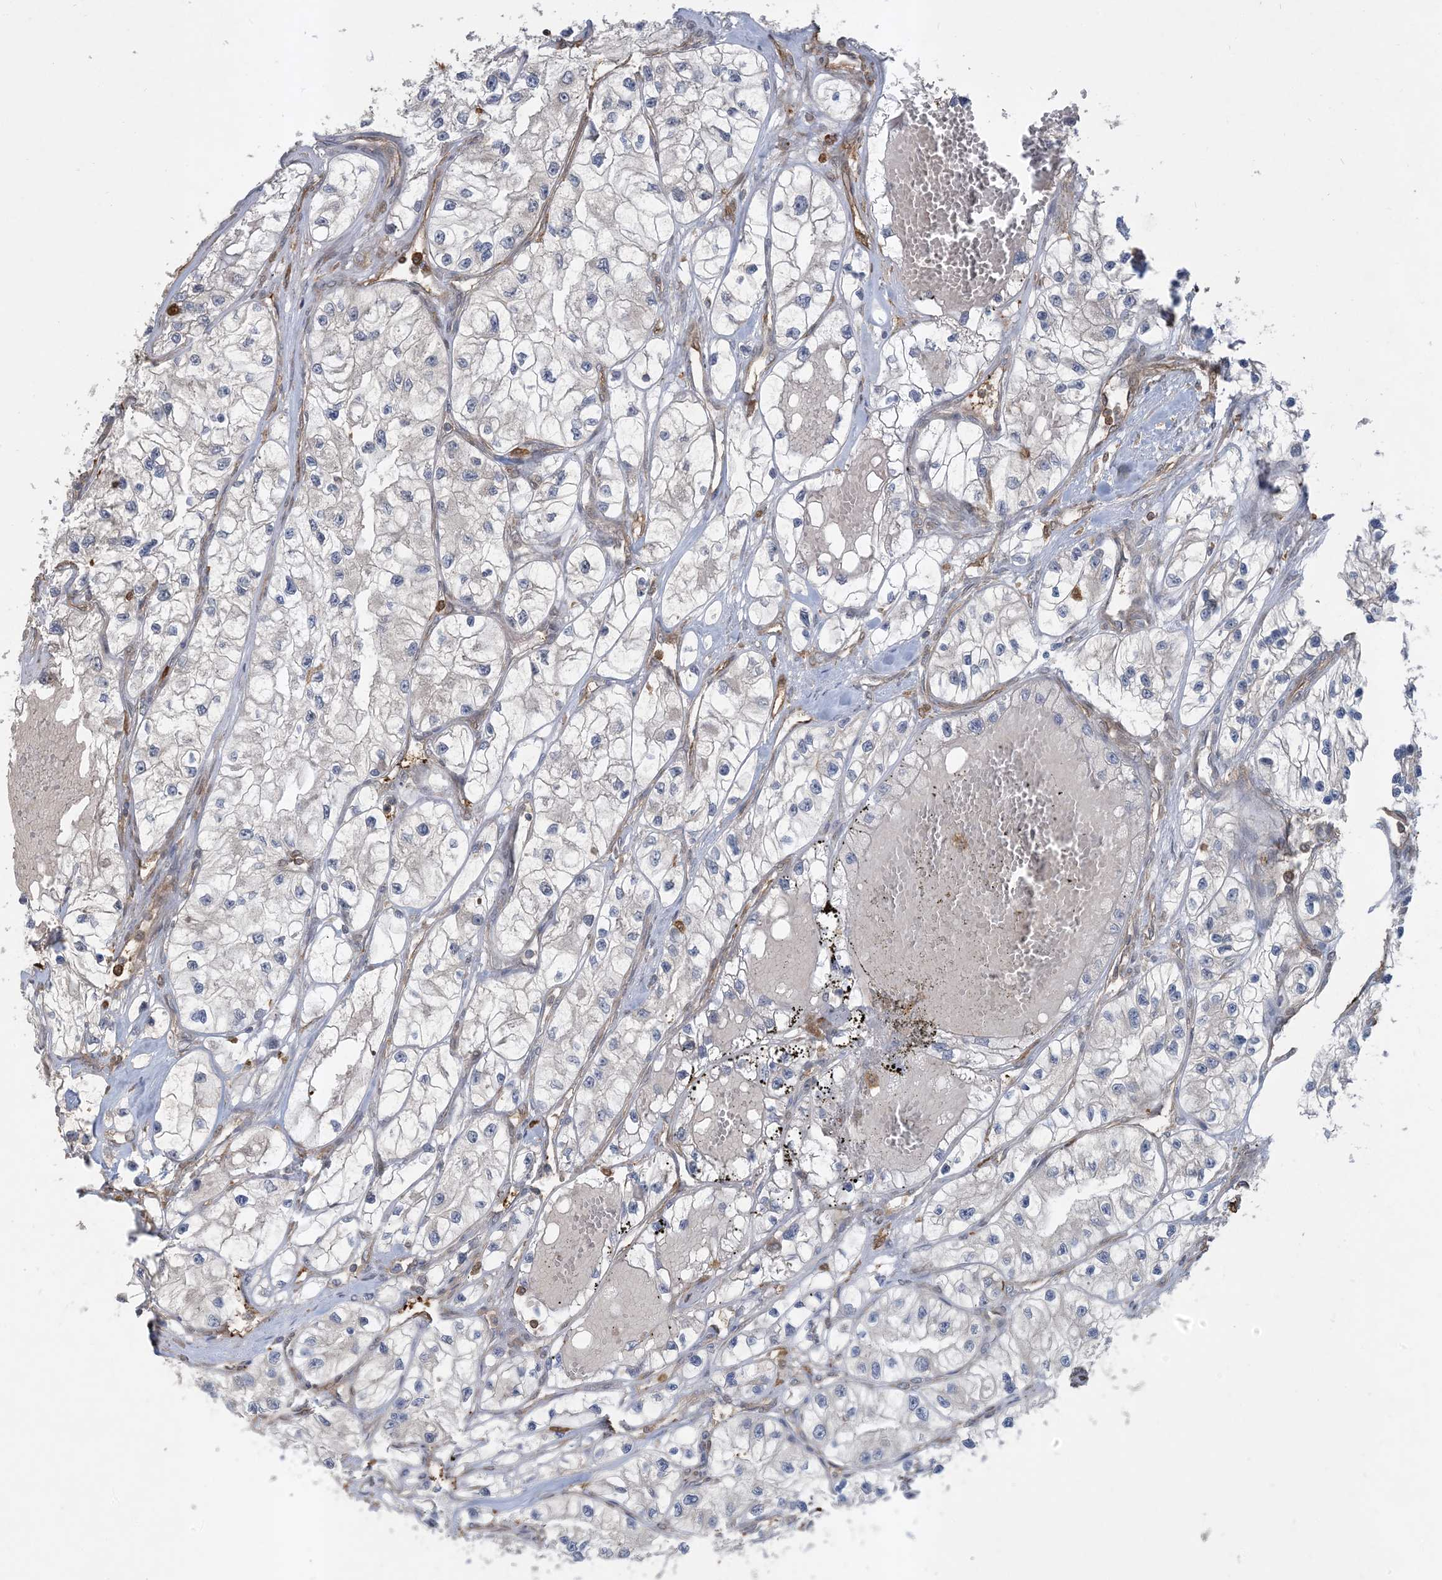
{"staining": {"intensity": "negative", "quantity": "none", "location": "none"}, "tissue": "renal cancer", "cell_type": "Tumor cells", "image_type": "cancer", "snomed": [{"axis": "morphology", "description": "Adenocarcinoma, NOS"}, {"axis": "topography", "description": "Kidney"}], "caption": "Immunohistochemistry photomicrograph of neoplastic tissue: human adenocarcinoma (renal) stained with DAB reveals no significant protein positivity in tumor cells. The staining is performed using DAB (3,3'-diaminobenzidine) brown chromogen with nuclei counter-stained in using hematoxylin.", "gene": "TMSB4X", "patient": {"sex": "female", "age": 57}}